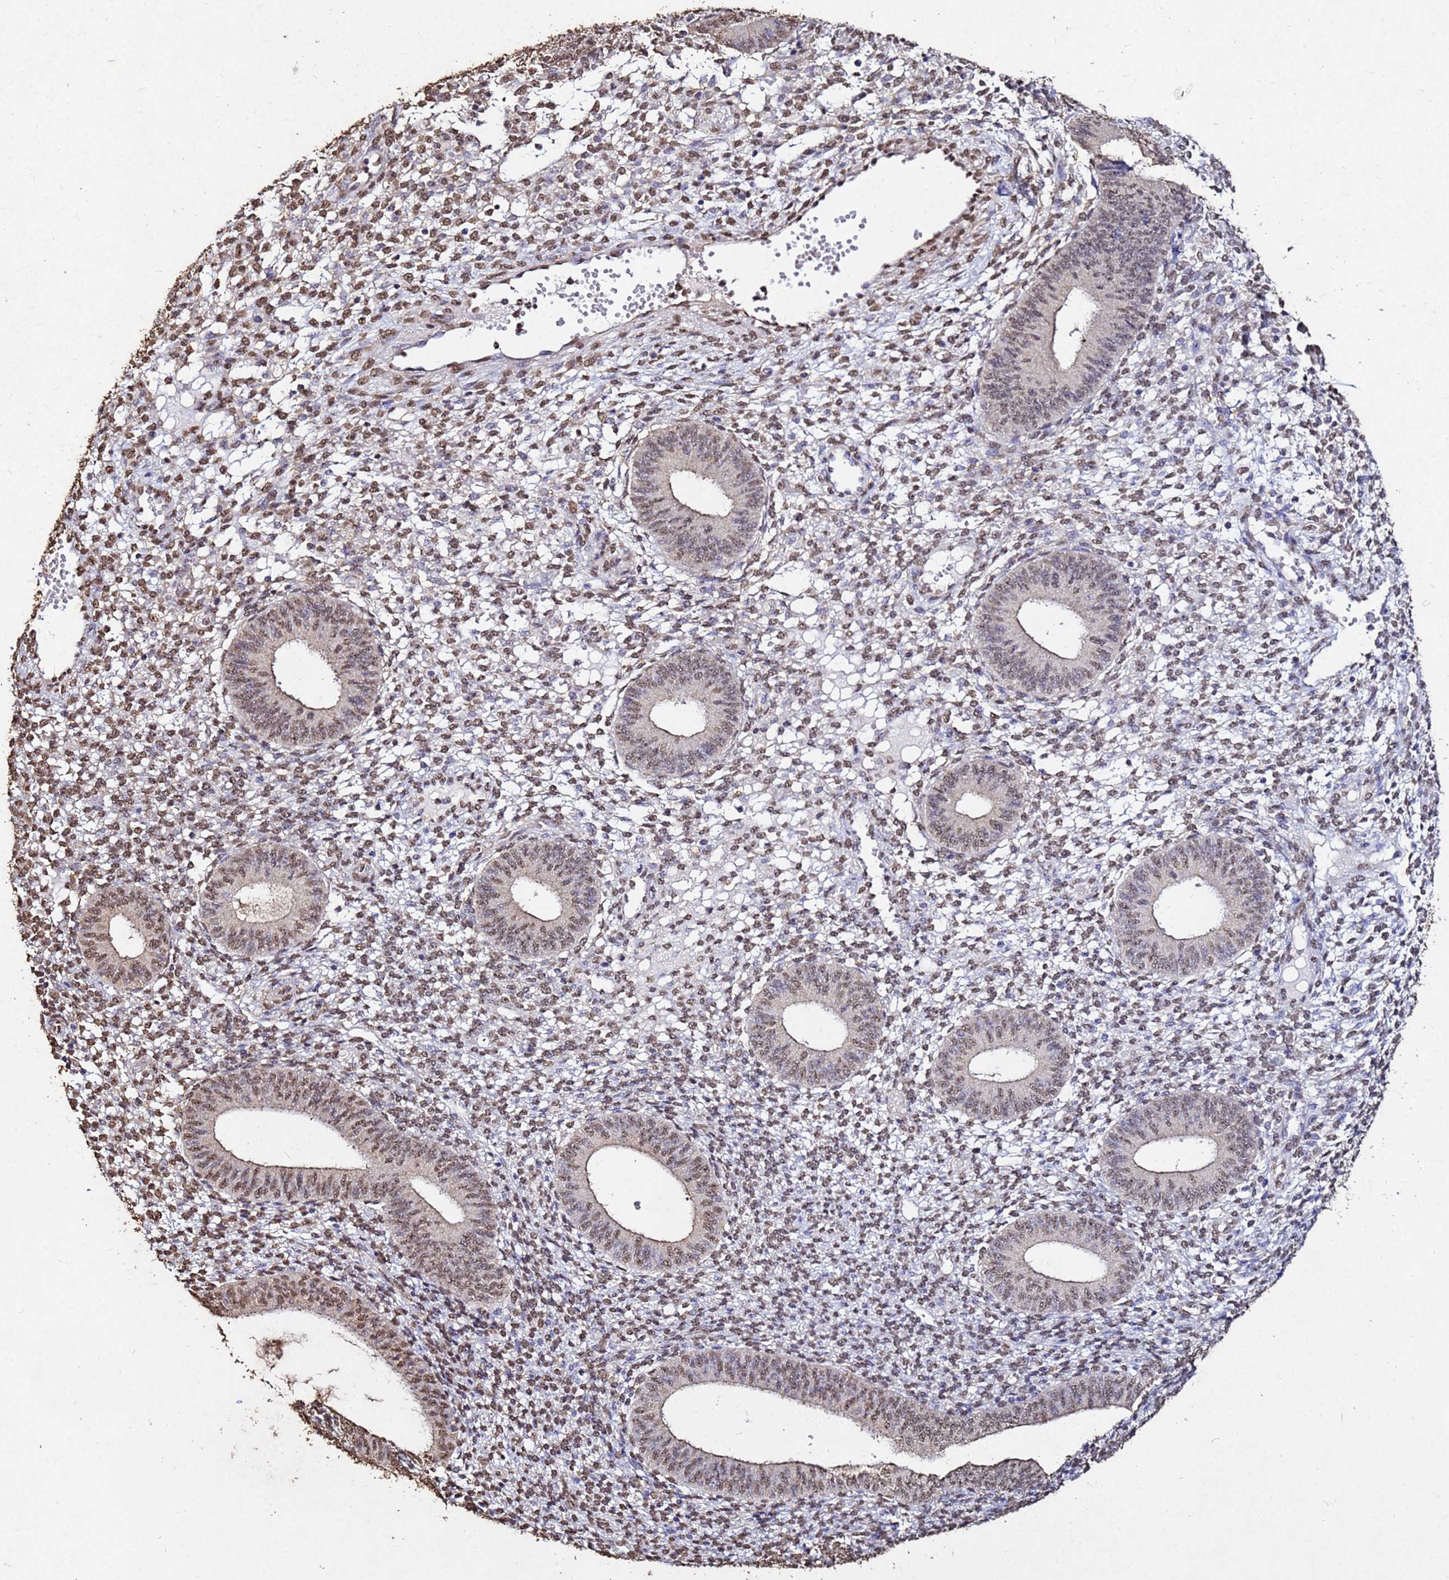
{"staining": {"intensity": "moderate", "quantity": ">75%", "location": "nuclear"}, "tissue": "endometrium", "cell_type": "Cells in endometrial stroma", "image_type": "normal", "snomed": [{"axis": "morphology", "description": "Normal tissue, NOS"}, {"axis": "topography", "description": "Endometrium"}], "caption": "Brown immunohistochemical staining in benign human endometrium exhibits moderate nuclear staining in about >75% of cells in endometrial stroma.", "gene": "MYOCD", "patient": {"sex": "female", "age": 49}}